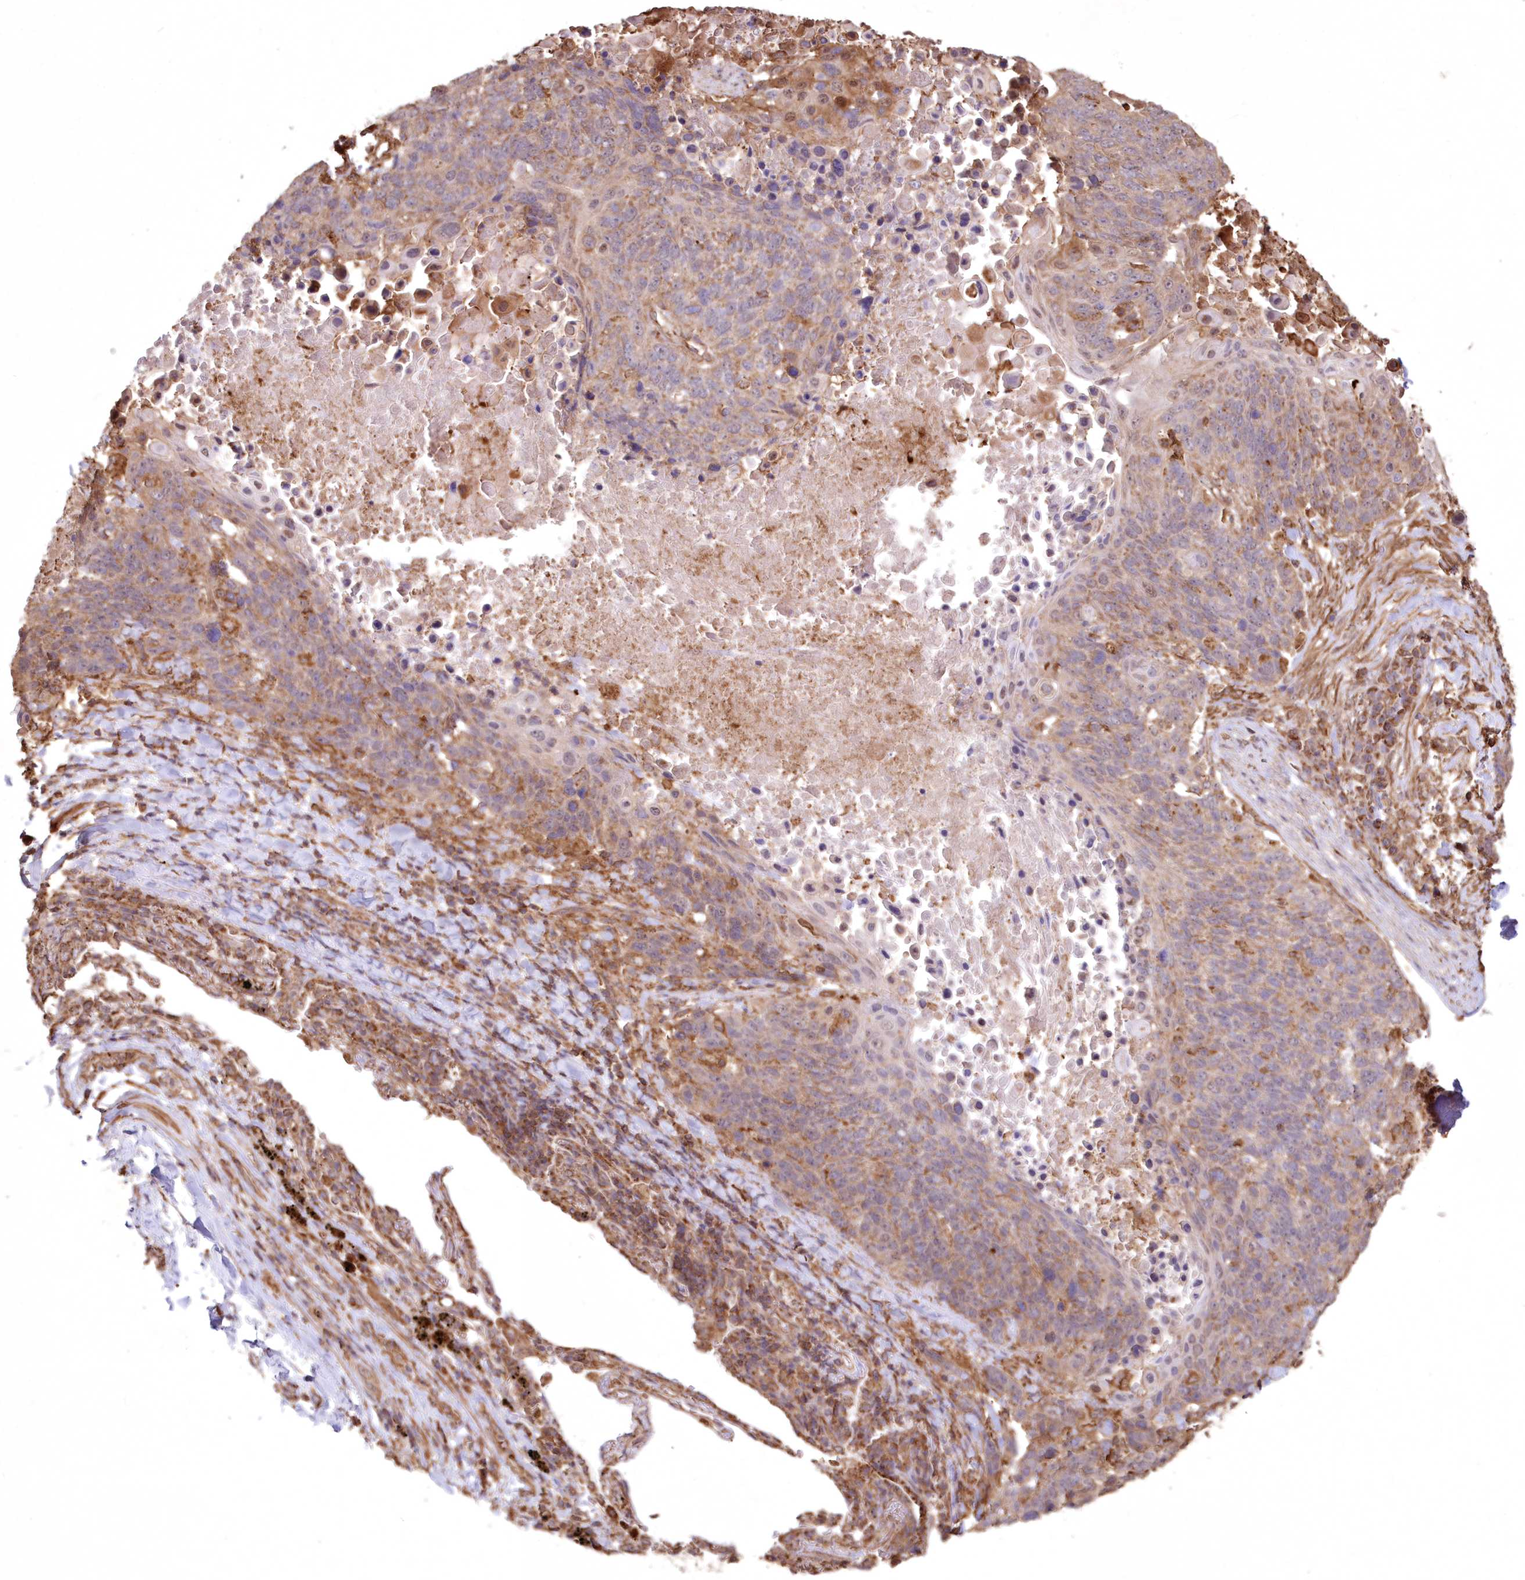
{"staining": {"intensity": "moderate", "quantity": ">75%", "location": "cytoplasmic/membranous"}, "tissue": "lung cancer", "cell_type": "Tumor cells", "image_type": "cancer", "snomed": [{"axis": "morphology", "description": "Squamous cell carcinoma, NOS"}, {"axis": "topography", "description": "Lung"}], "caption": "This micrograph reveals immunohistochemistry staining of lung squamous cell carcinoma, with medium moderate cytoplasmic/membranous positivity in approximately >75% of tumor cells.", "gene": "TMEM139", "patient": {"sex": "male", "age": 66}}